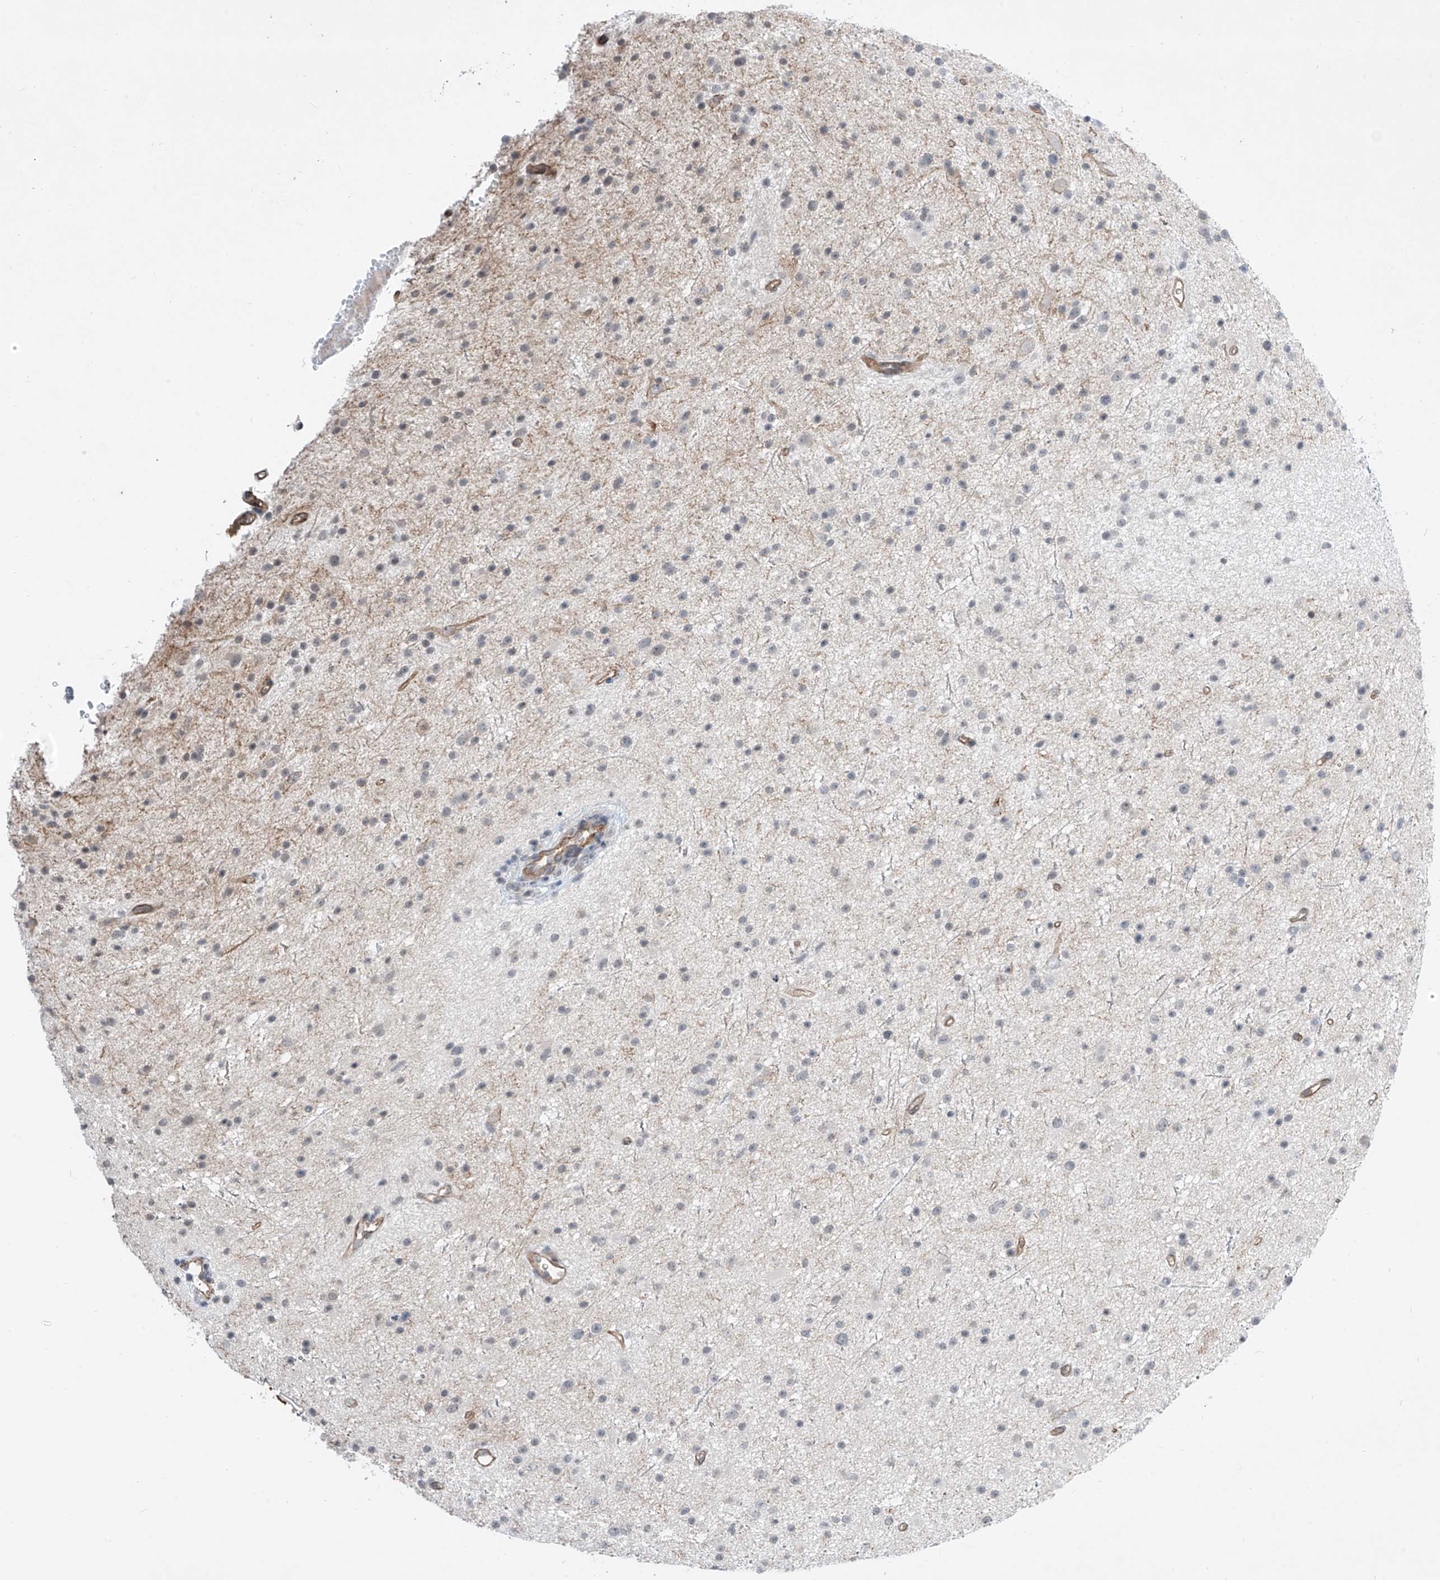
{"staining": {"intensity": "negative", "quantity": "none", "location": "none"}, "tissue": "glioma", "cell_type": "Tumor cells", "image_type": "cancer", "snomed": [{"axis": "morphology", "description": "Glioma, malignant, Low grade"}, {"axis": "topography", "description": "Cerebral cortex"}], "caption": "This is a photomicrograph of immunohistochemistry (IHC) staining of malignant low-grade glioma, which shows no expression in tumor cells. (DAB IHC, high magnification).", "gene": "ABLIM2", "patient": {"sex": "female", "age": 39}}